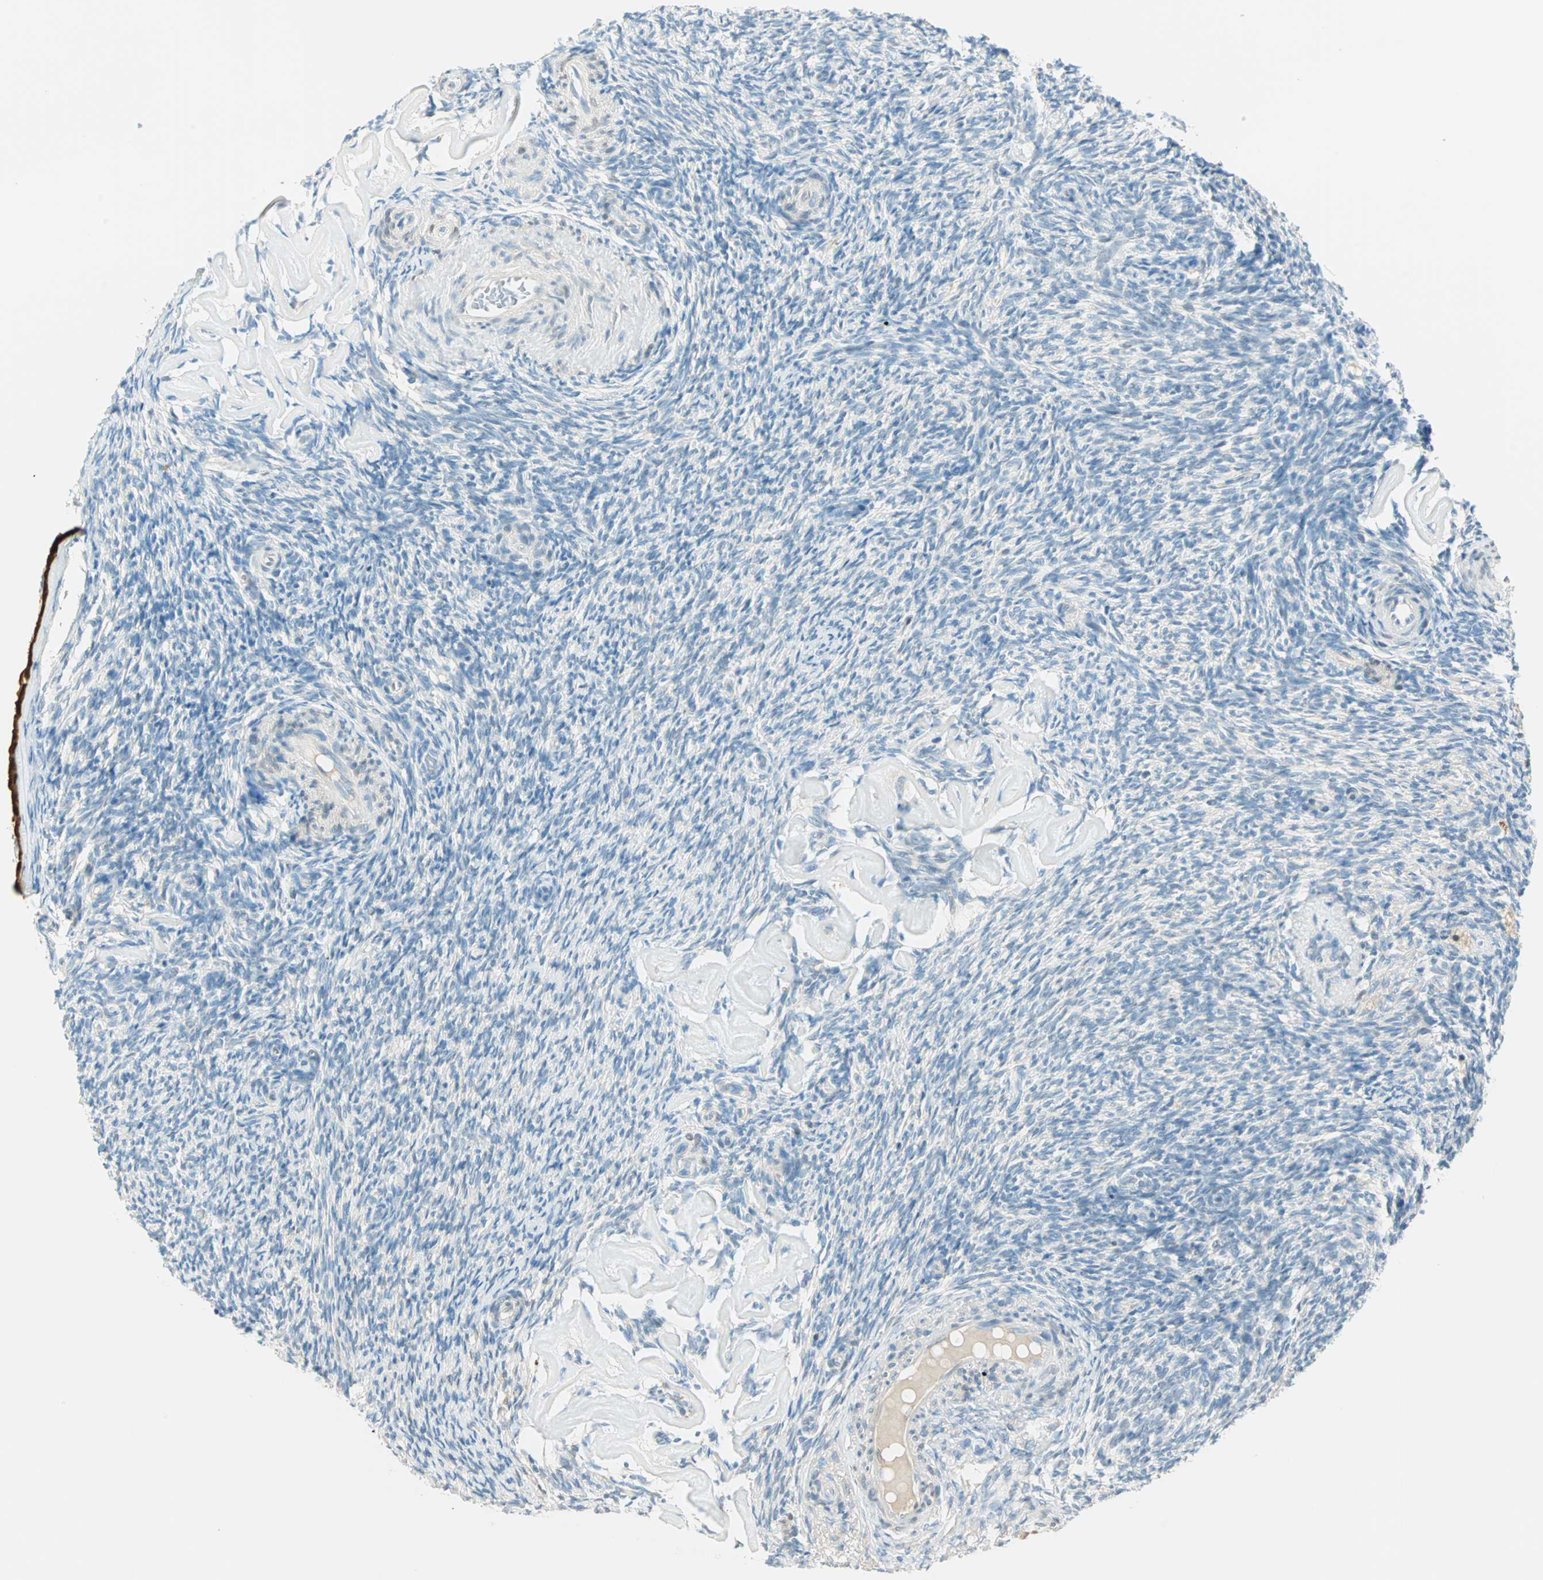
{"staining": {"intensity": "negative", "quantity": "none", "location": "none"}, "tissue": "ovary", "cell_type": "Ovarian stroma cells", "image_type": "normal", "snomed": [{"axis": "morphology", "description": "Normal tissue, NOS"}, {"axis": "topography", "description": "Ovary"}], "caption": "A micrograph of ovary stained for a protein shows no brown staining in ovarian stroma cells.", "gene": "S100A1", "patient": {"sex": "female", "age": 60}}